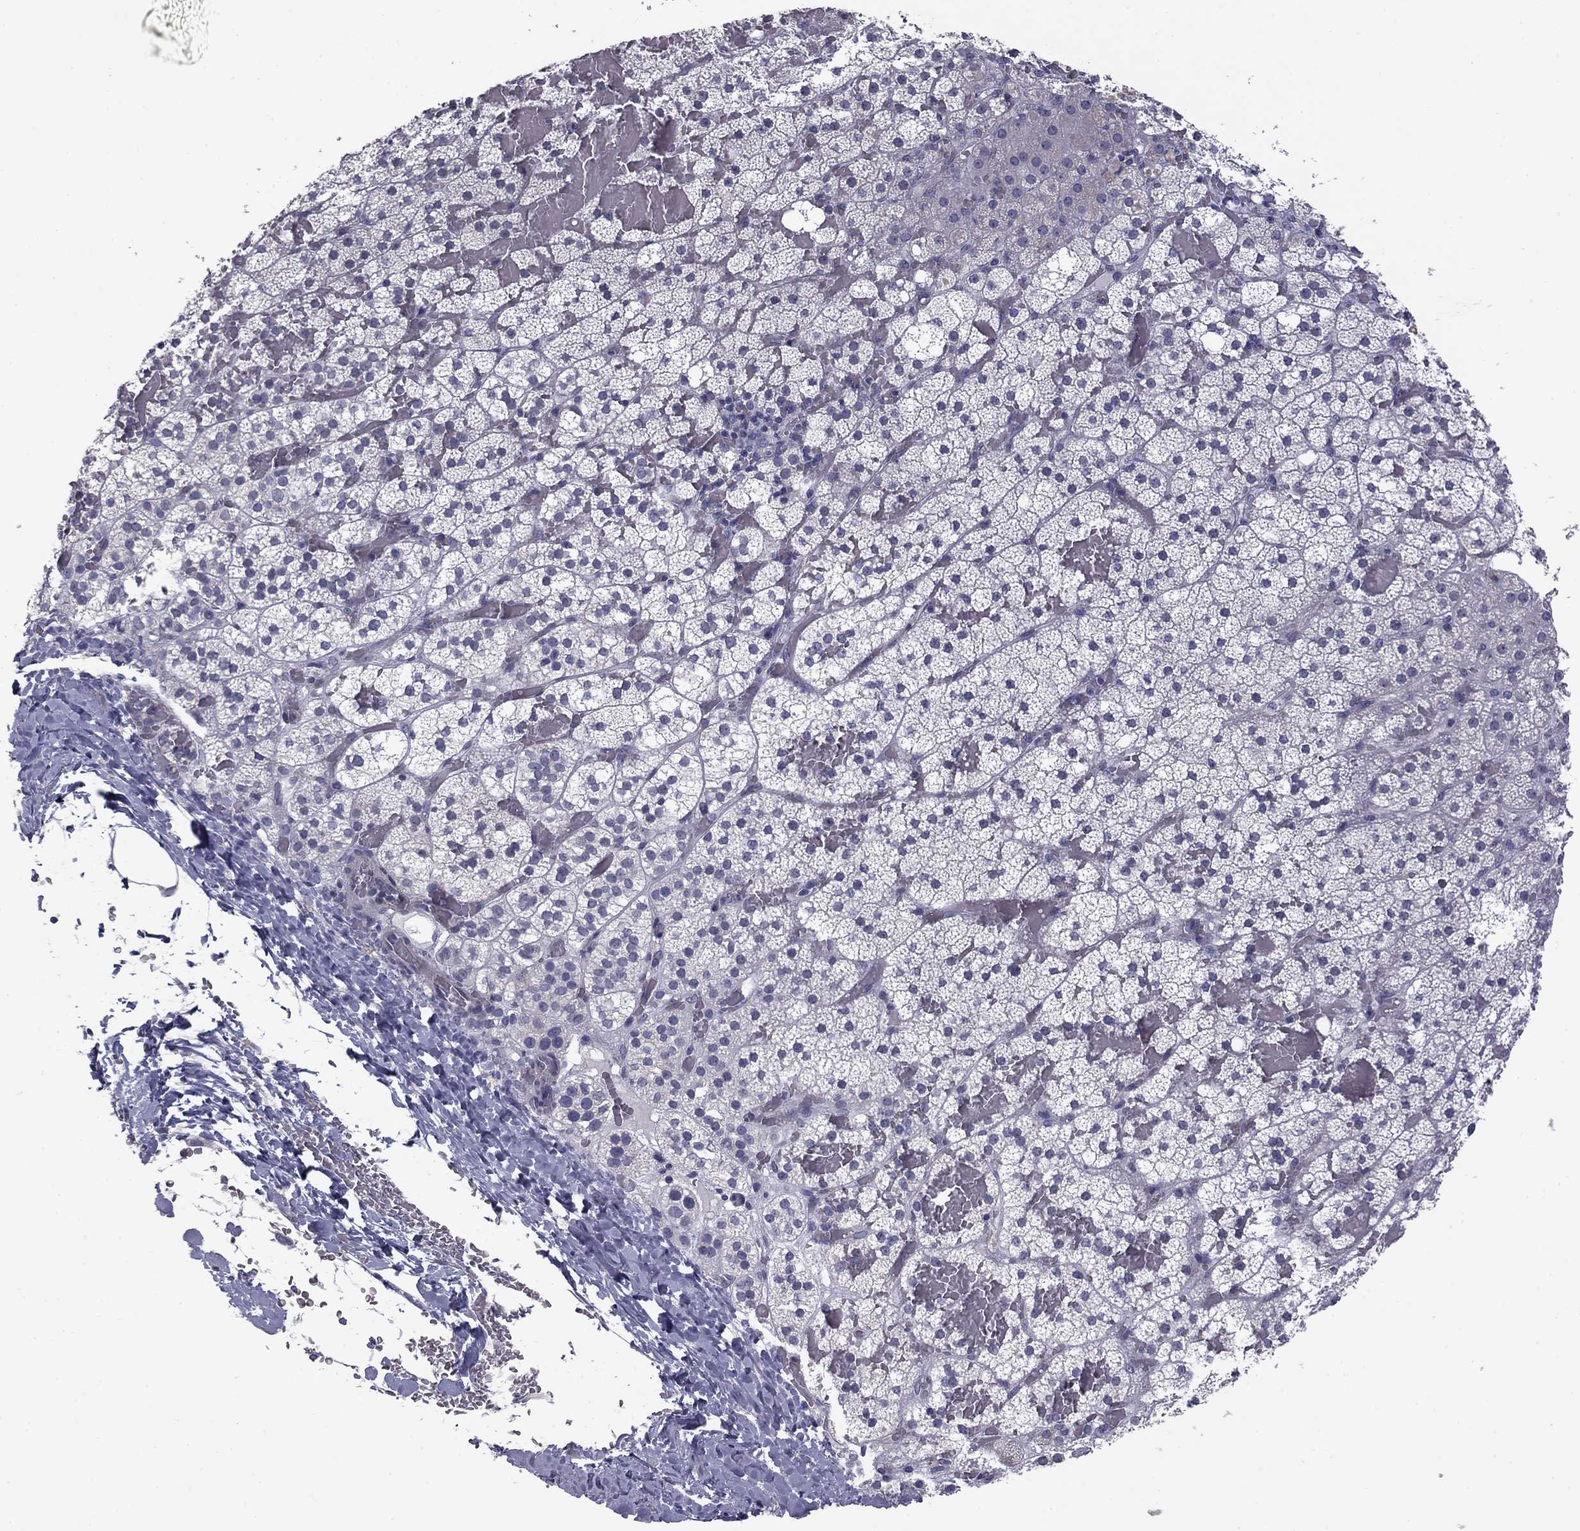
{"staining": {"intensity": "negative", "quantity": "none", "location": "none"}, "tissue": "adrenal gland", "cell_type": "Glandular cells", "image_type": "normal", "snomed": [{"axis": "morphology", "description": "Normal tissue, NOS"}, {"axis": "topography", "description": "Adrenal gland"}], "caption": "DAB immunohistochemical staining of normal adrenal gland demonstrates no significant staining in glandular cells. (DAB immunohistochemistry (IHC) with hematoxylin counter stain).", "gene": "PRRT2", "patient": {"sex": "male", "age": 53}}